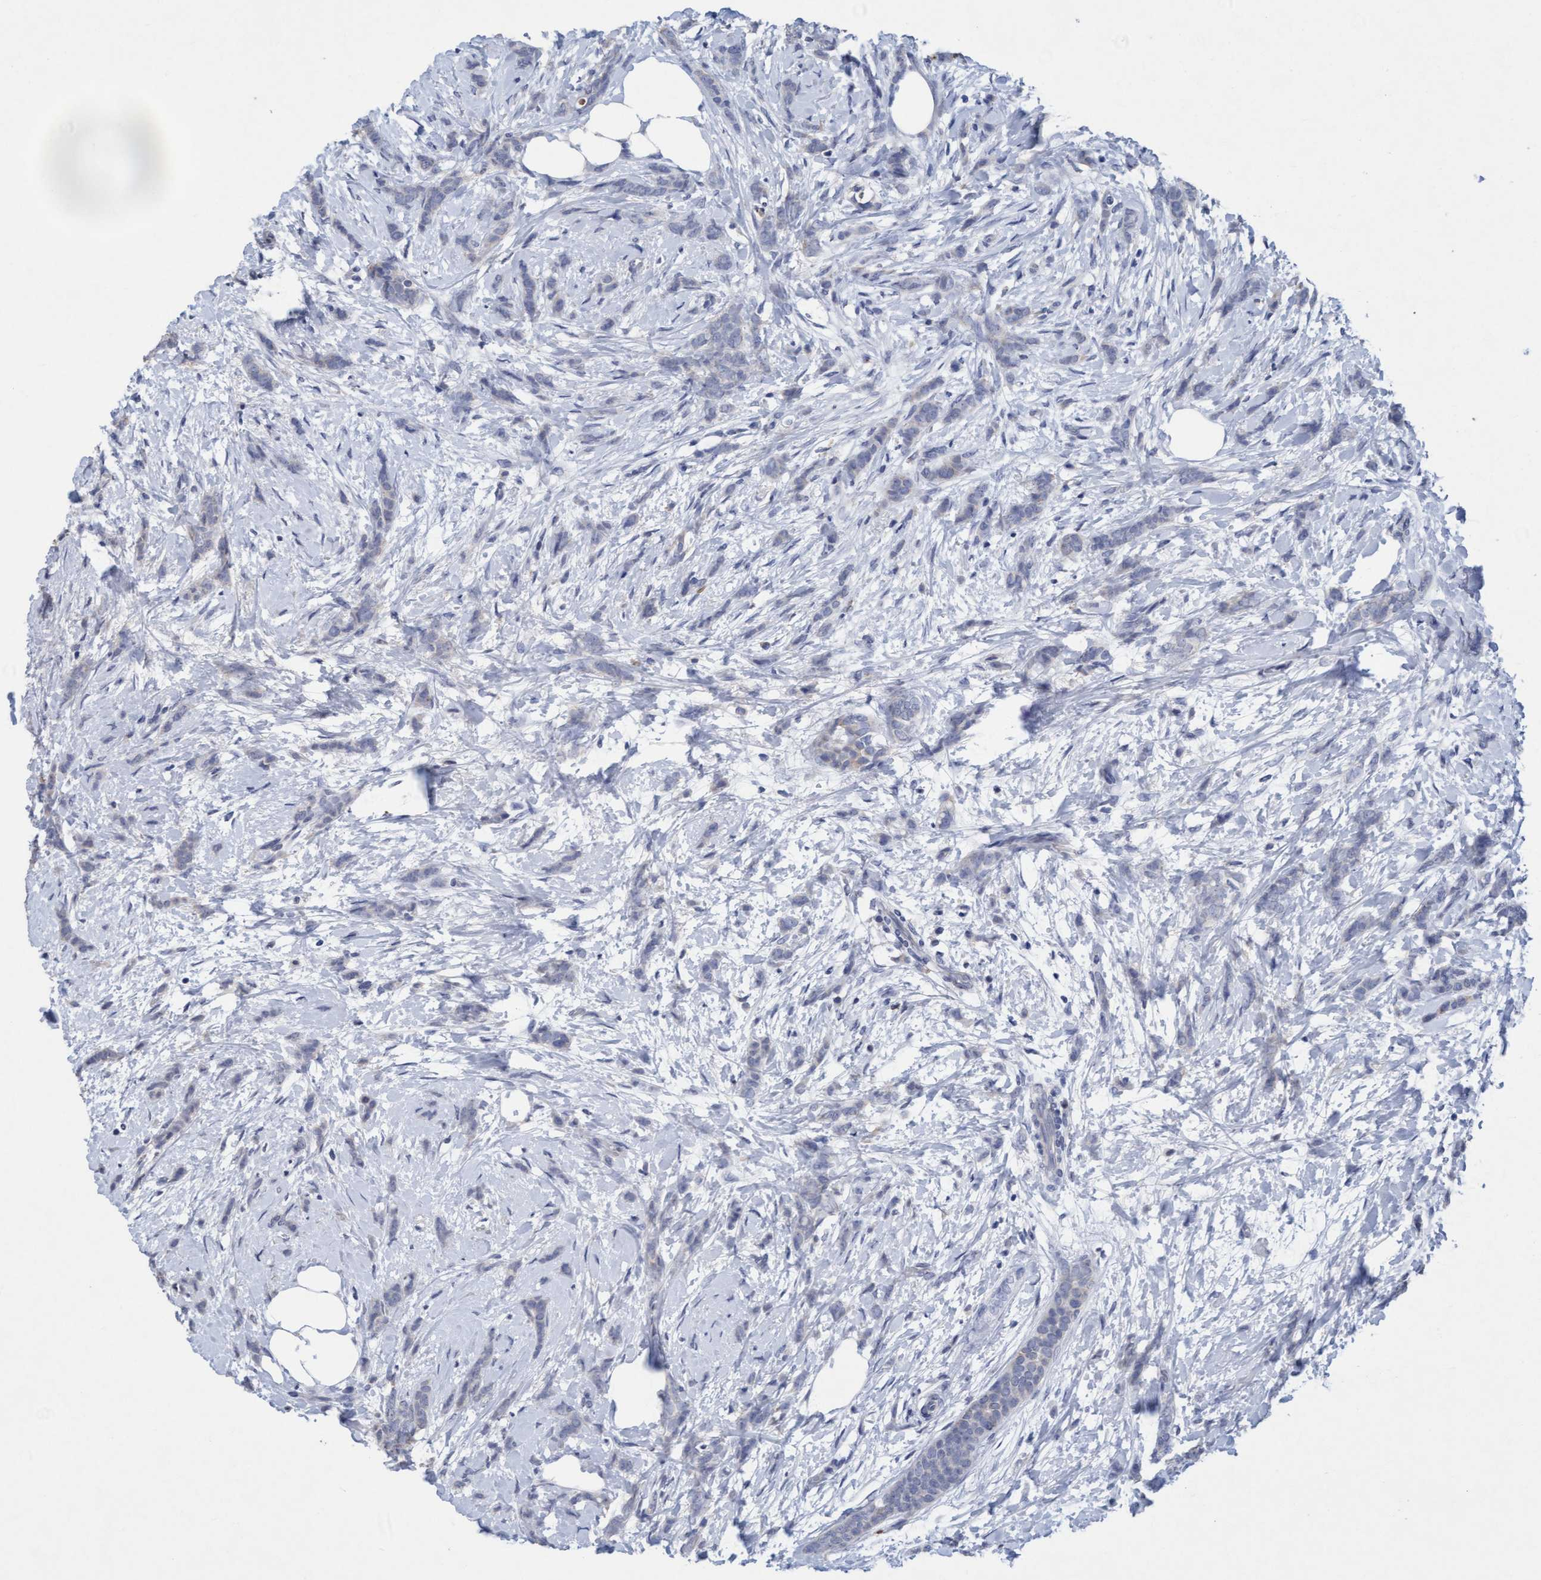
{"staining": {"intensity": "negative", "quantity": "none", "location": "none"}, "tissue": "breast cancer", "cell_type": "Tumor cells", "image_type": "cancer", "snomed": [{"axis": "morphology", "description": "Lobular carcinoma, in situ"}, {"axis": "morphology", "description": "Lobular carcinoma"}, {"axis": "topography", "description": "Breast"}], "caption": "A micrograph of breast cancer stained for a protein reveals no brown staining in tumor cells. (DAB immunohistochemistry (IHC) with hematoxylin counter stain).", "gene": "VSIG8", "patient": {"sex": "female", "age": 41}}